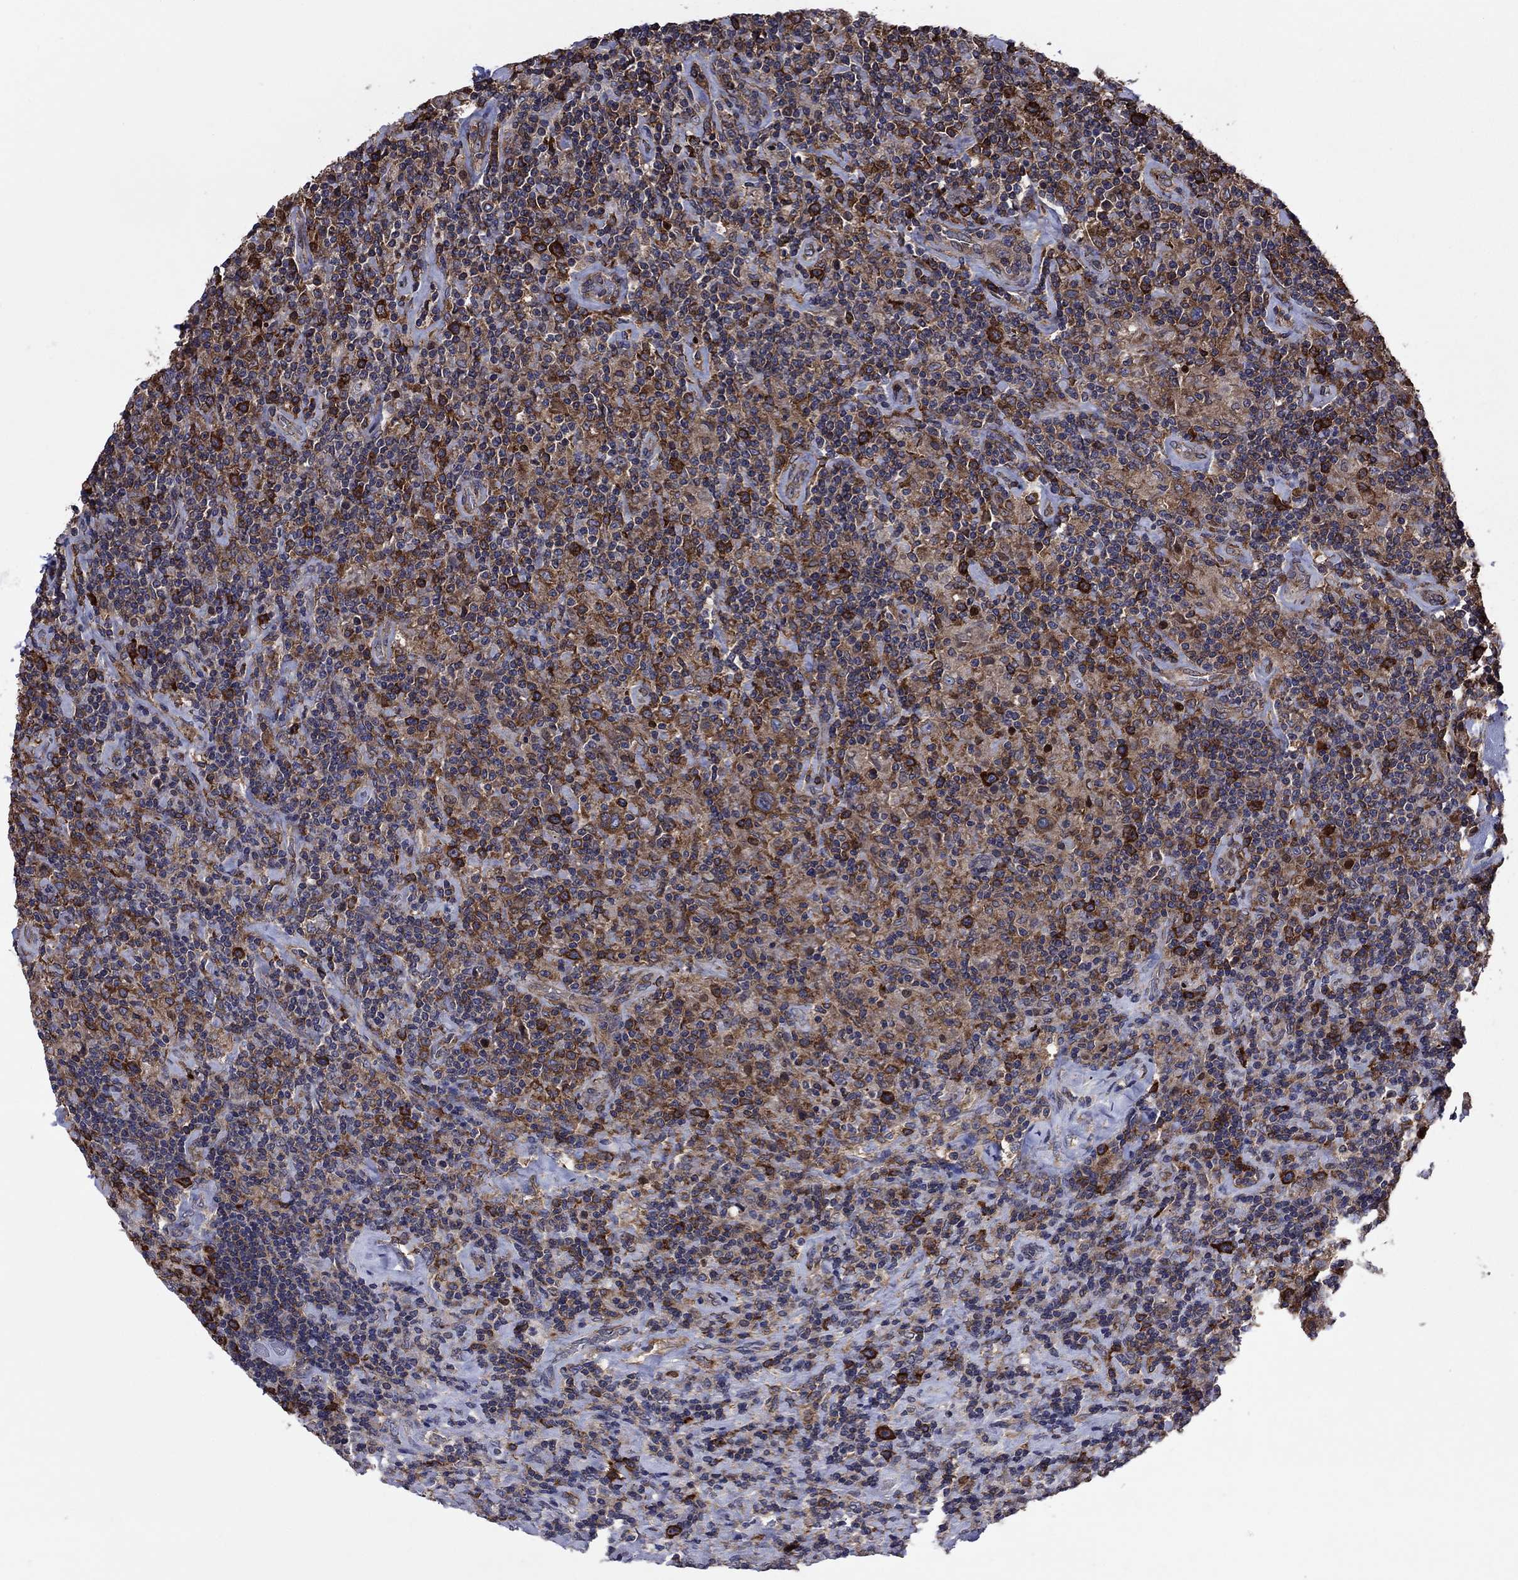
{"staining": {"intensity": "strong", "quantity": ">75%", "location": "cytoplasmic/membranous"}, "tissue": "lymphoma", "cell_type": "Tumor cells", "image_type": "cancer", "snomed": [{"axis": "morphology", "description": "Hodgkin's disease, NOS"}, {"axis": "topography", "description": "Lymph node"}], "caption": "Lymphoma stained with IHC exhibits strong cytoplasmic/membranous expression in about >75% of tumor cells.", "gene": "YBX1", "patient": {"sex": "male", "age": 70}}